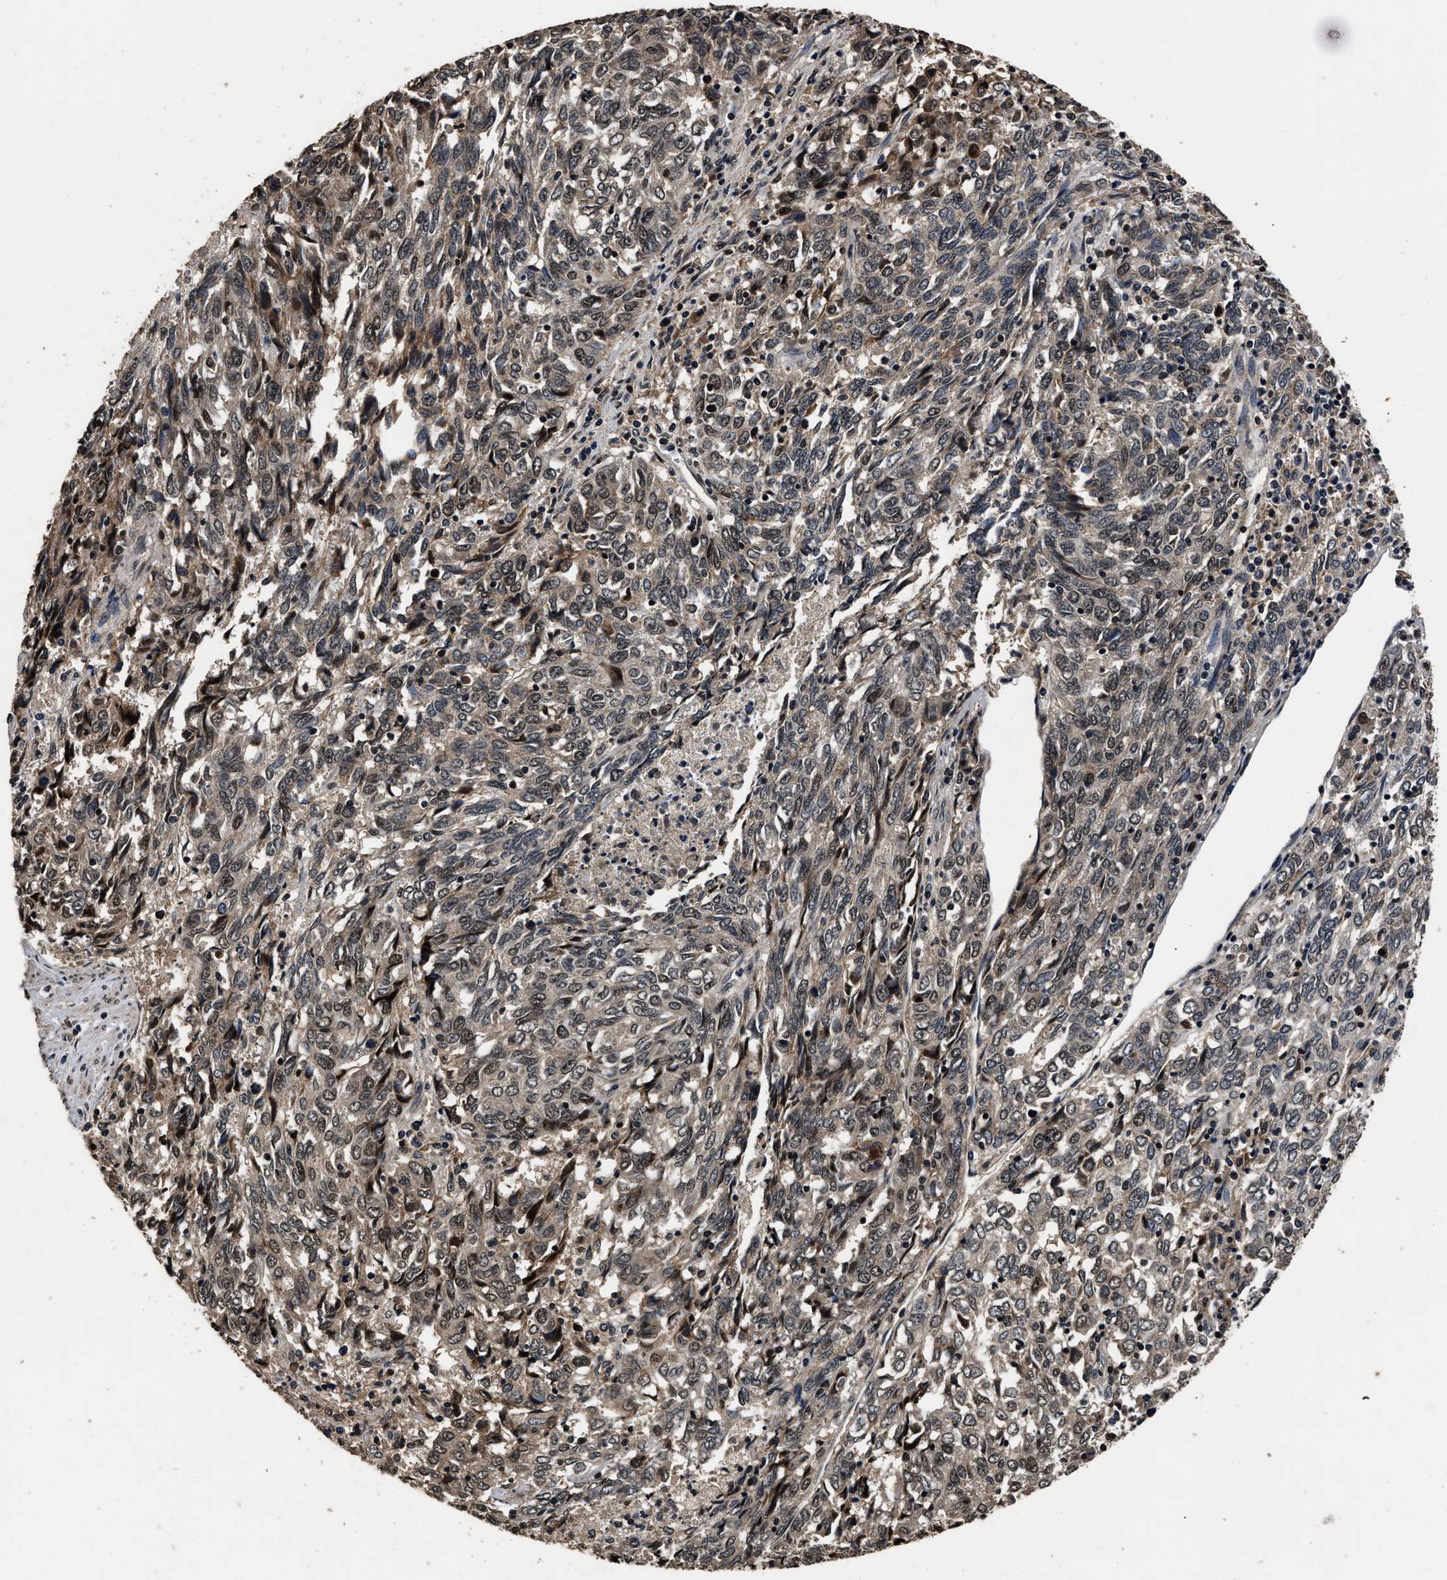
{"staining": {"intensity": "weak", "quantity": "25%-75%", "location": "nuclear"}, "tissue": "endometrial cancer", "cell_type": "Tumor cells", "image_type": "cancer", "snomed": [{"axis": "morphology", "description": "Adenocarcinoma, NOS"}, {"axis": "topography", "description": "Endometrium"}], "caption": "Tumor cells exhibit low levels of weak nuclear staining in approximately 25%-75% of cells in endometrial cancer.", "gene": "CSTF1", "patient": {"sex": "female", "age": 80}}